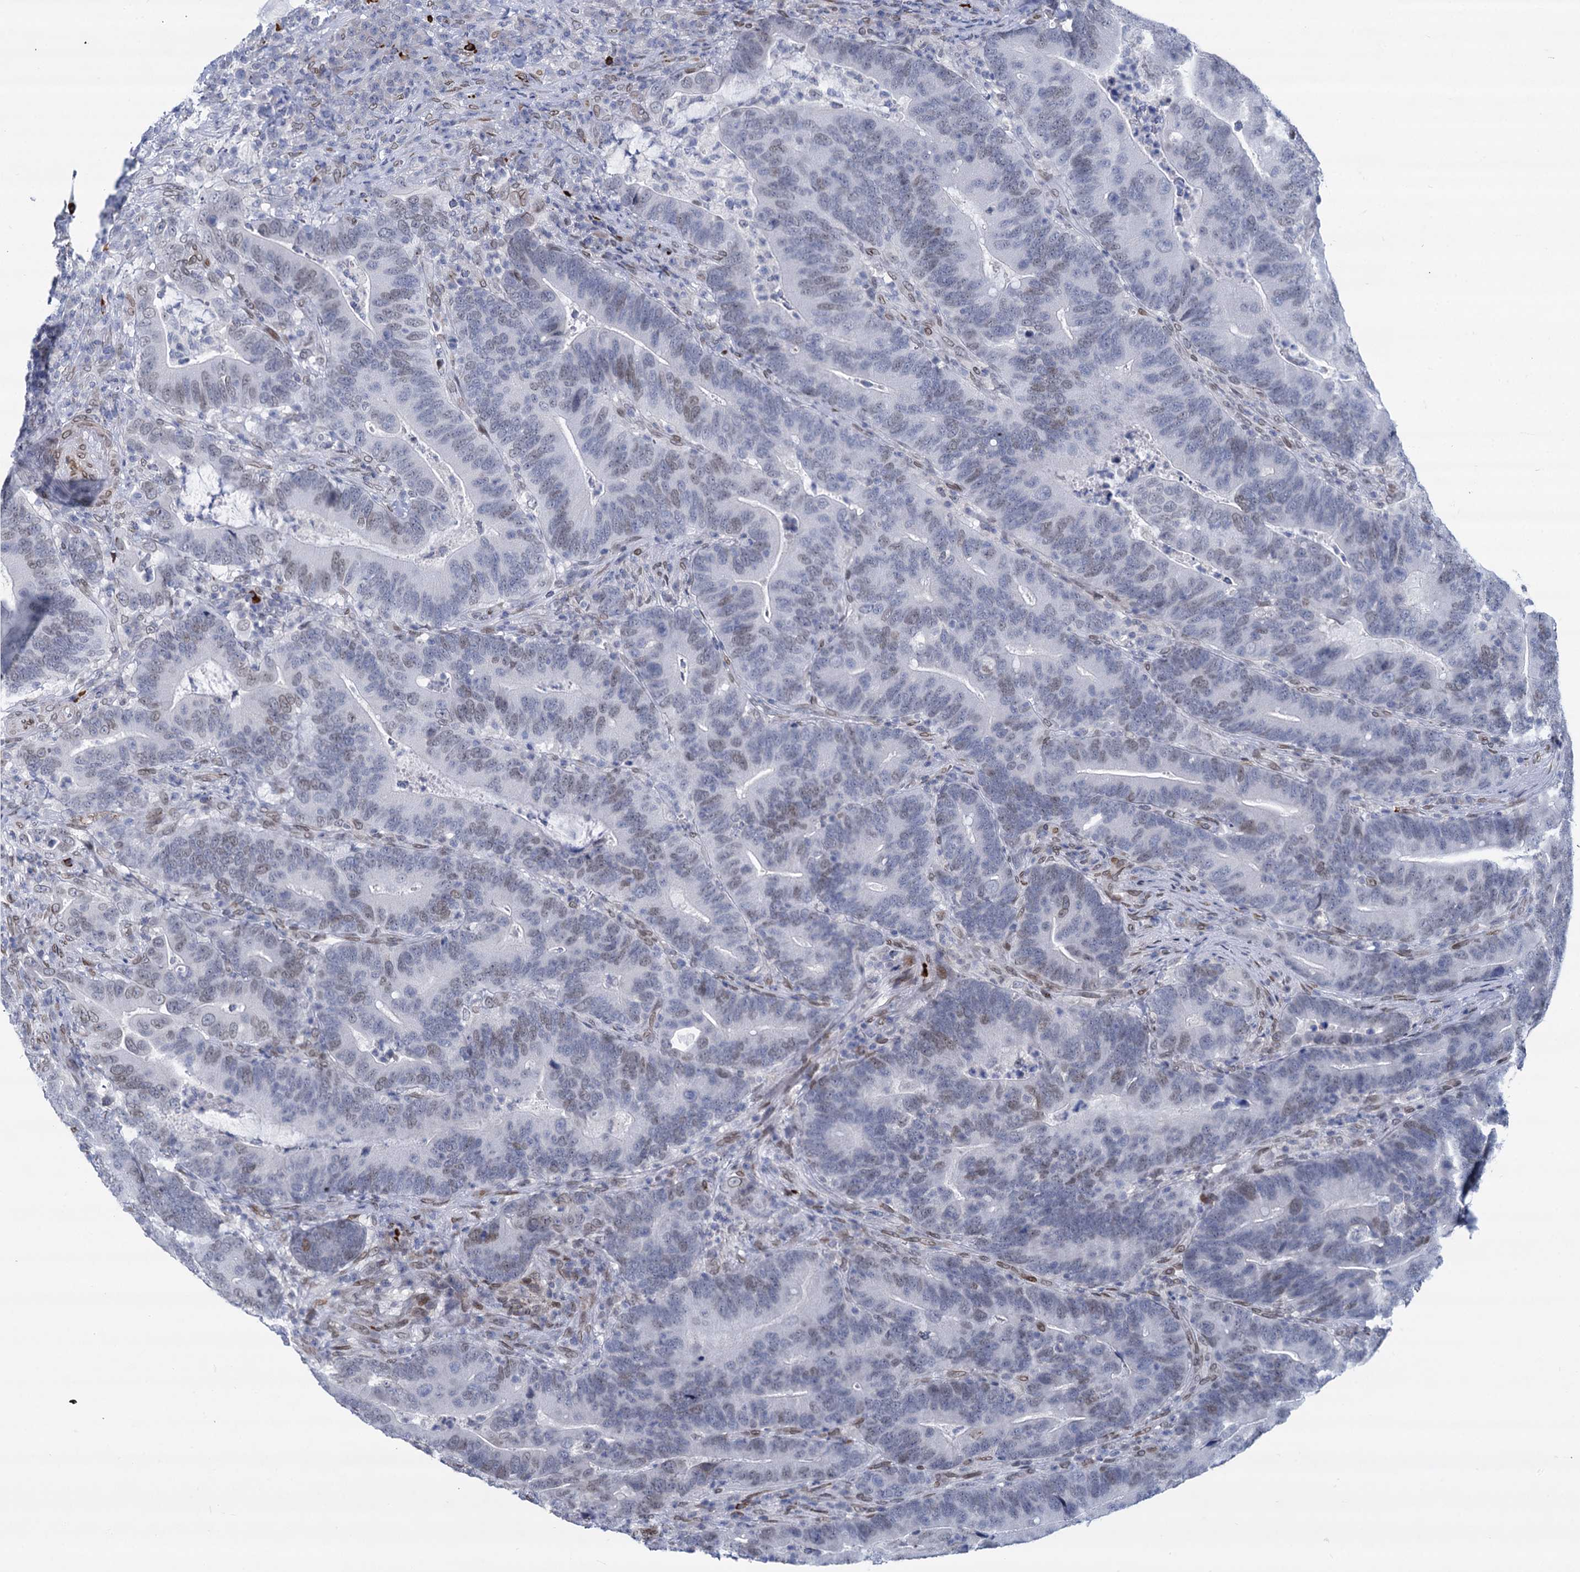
{"staining": {"intensity": "weak", "quantity": "<25%", "location": "nuclear"}, "tissue": "colorectal cancer", "cell_type": "Tumor cells", "image_type": "cancer", "snomed": [{"axis": "morphology", "description": "Adenocarcinoma, NOS"}, {"axis": "topography", "description": "Colon"}], "caption": "This is an IHC micrograph of adenocarcinoma (colorectal). There is no positivity in tumor cells.", "gene": "PRSS35", "patient": {"sex": "female", "age": 66}}